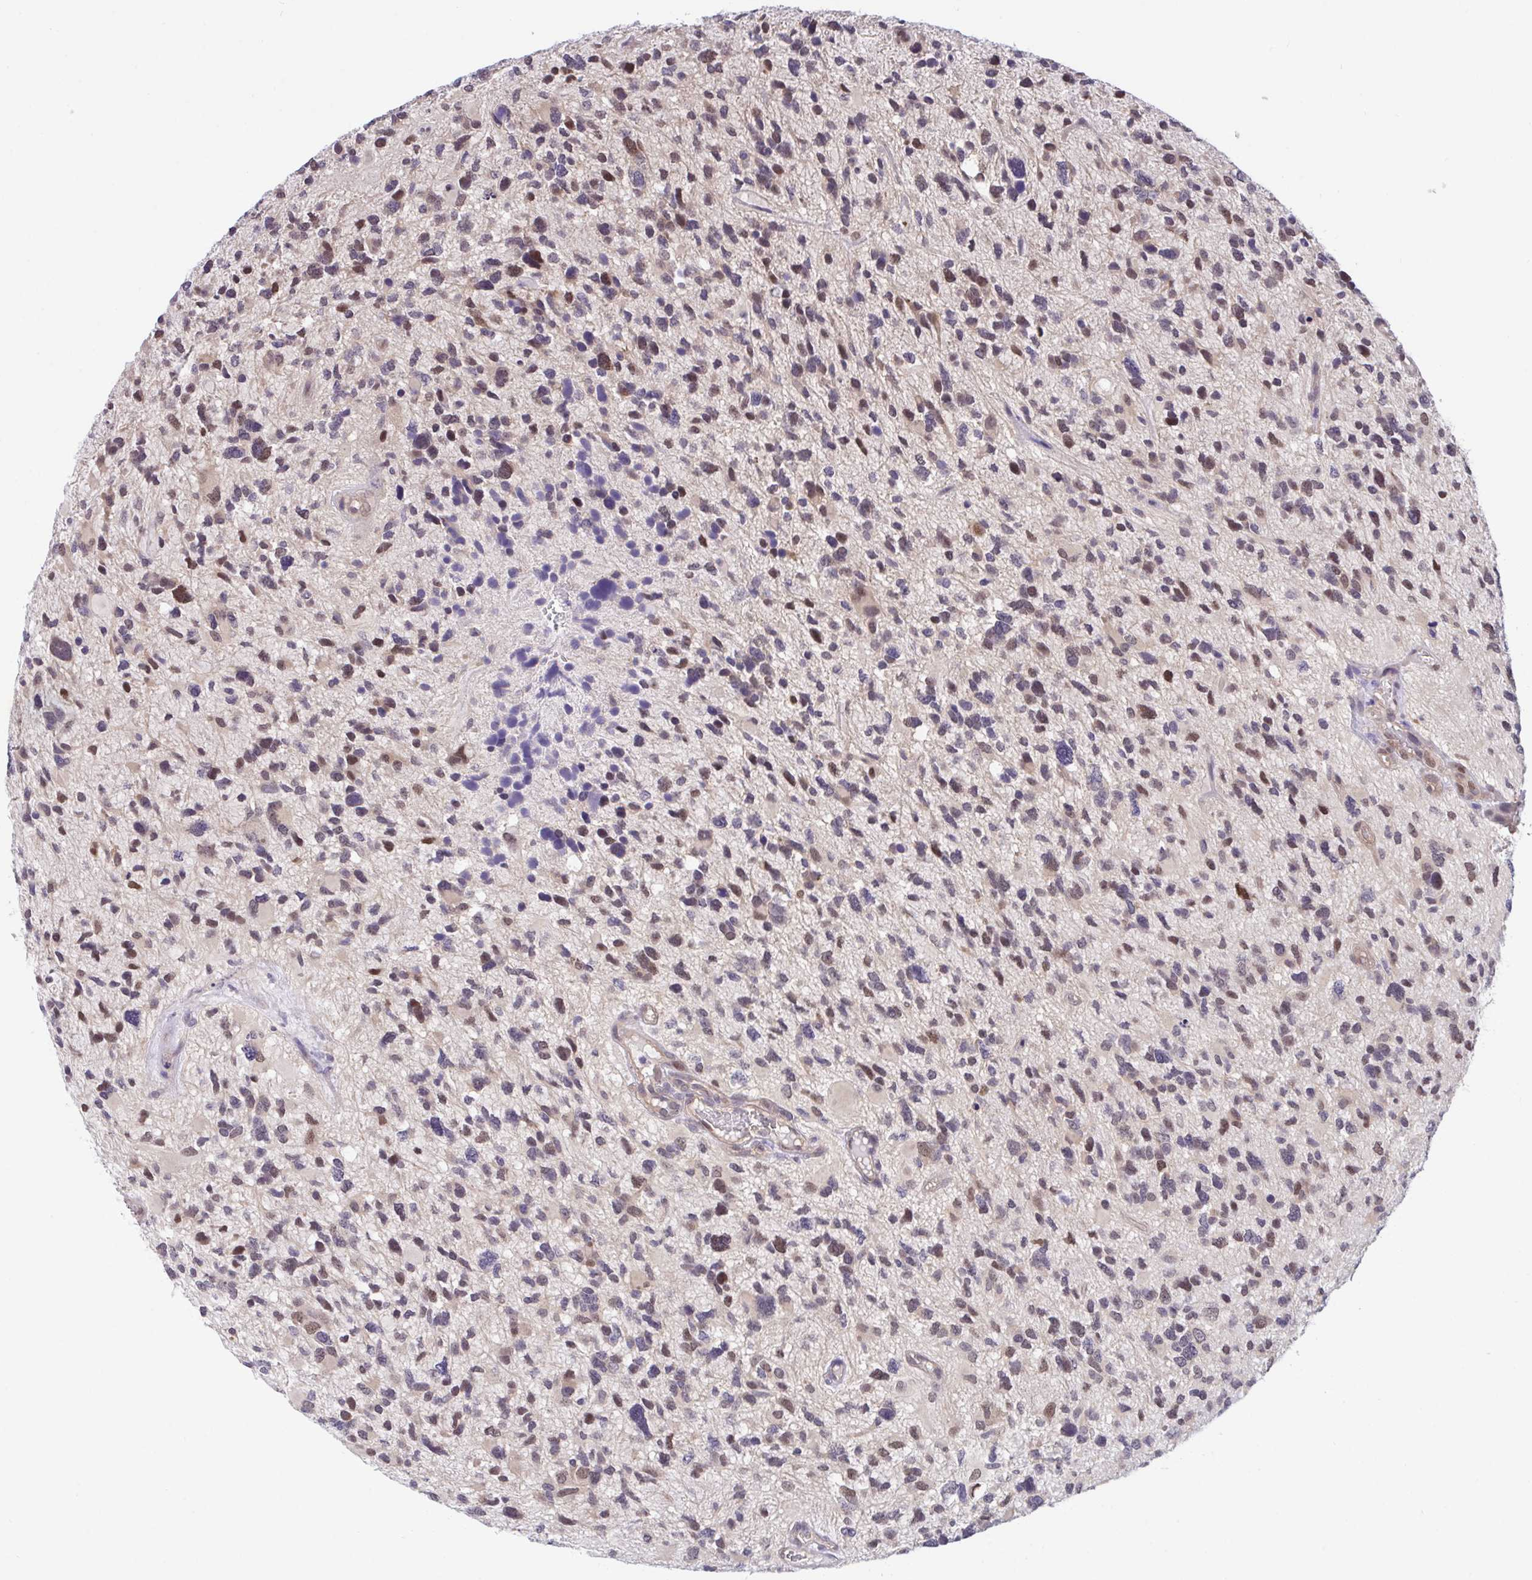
{"staining": {"intensity": "moderate", "quantity": "<25%", "location": "nuclear"}, "tissue": "glioma", "cell_type": "Tumor cells", "image_type": "cancer", "snomed": [{"axis": "morphology", "description": "Glioma, malignant, High grade"}, {"axis": "topography", "description": "Brain"}], "caption": "There is low levels of moderate nuclear expression in tumor cells of malignant glioma (high-grade), as demonstrated by immunohistochemical staining (brown color).", "gene": "ZNF444", "patient": {"sex": "female", "age": 11}}